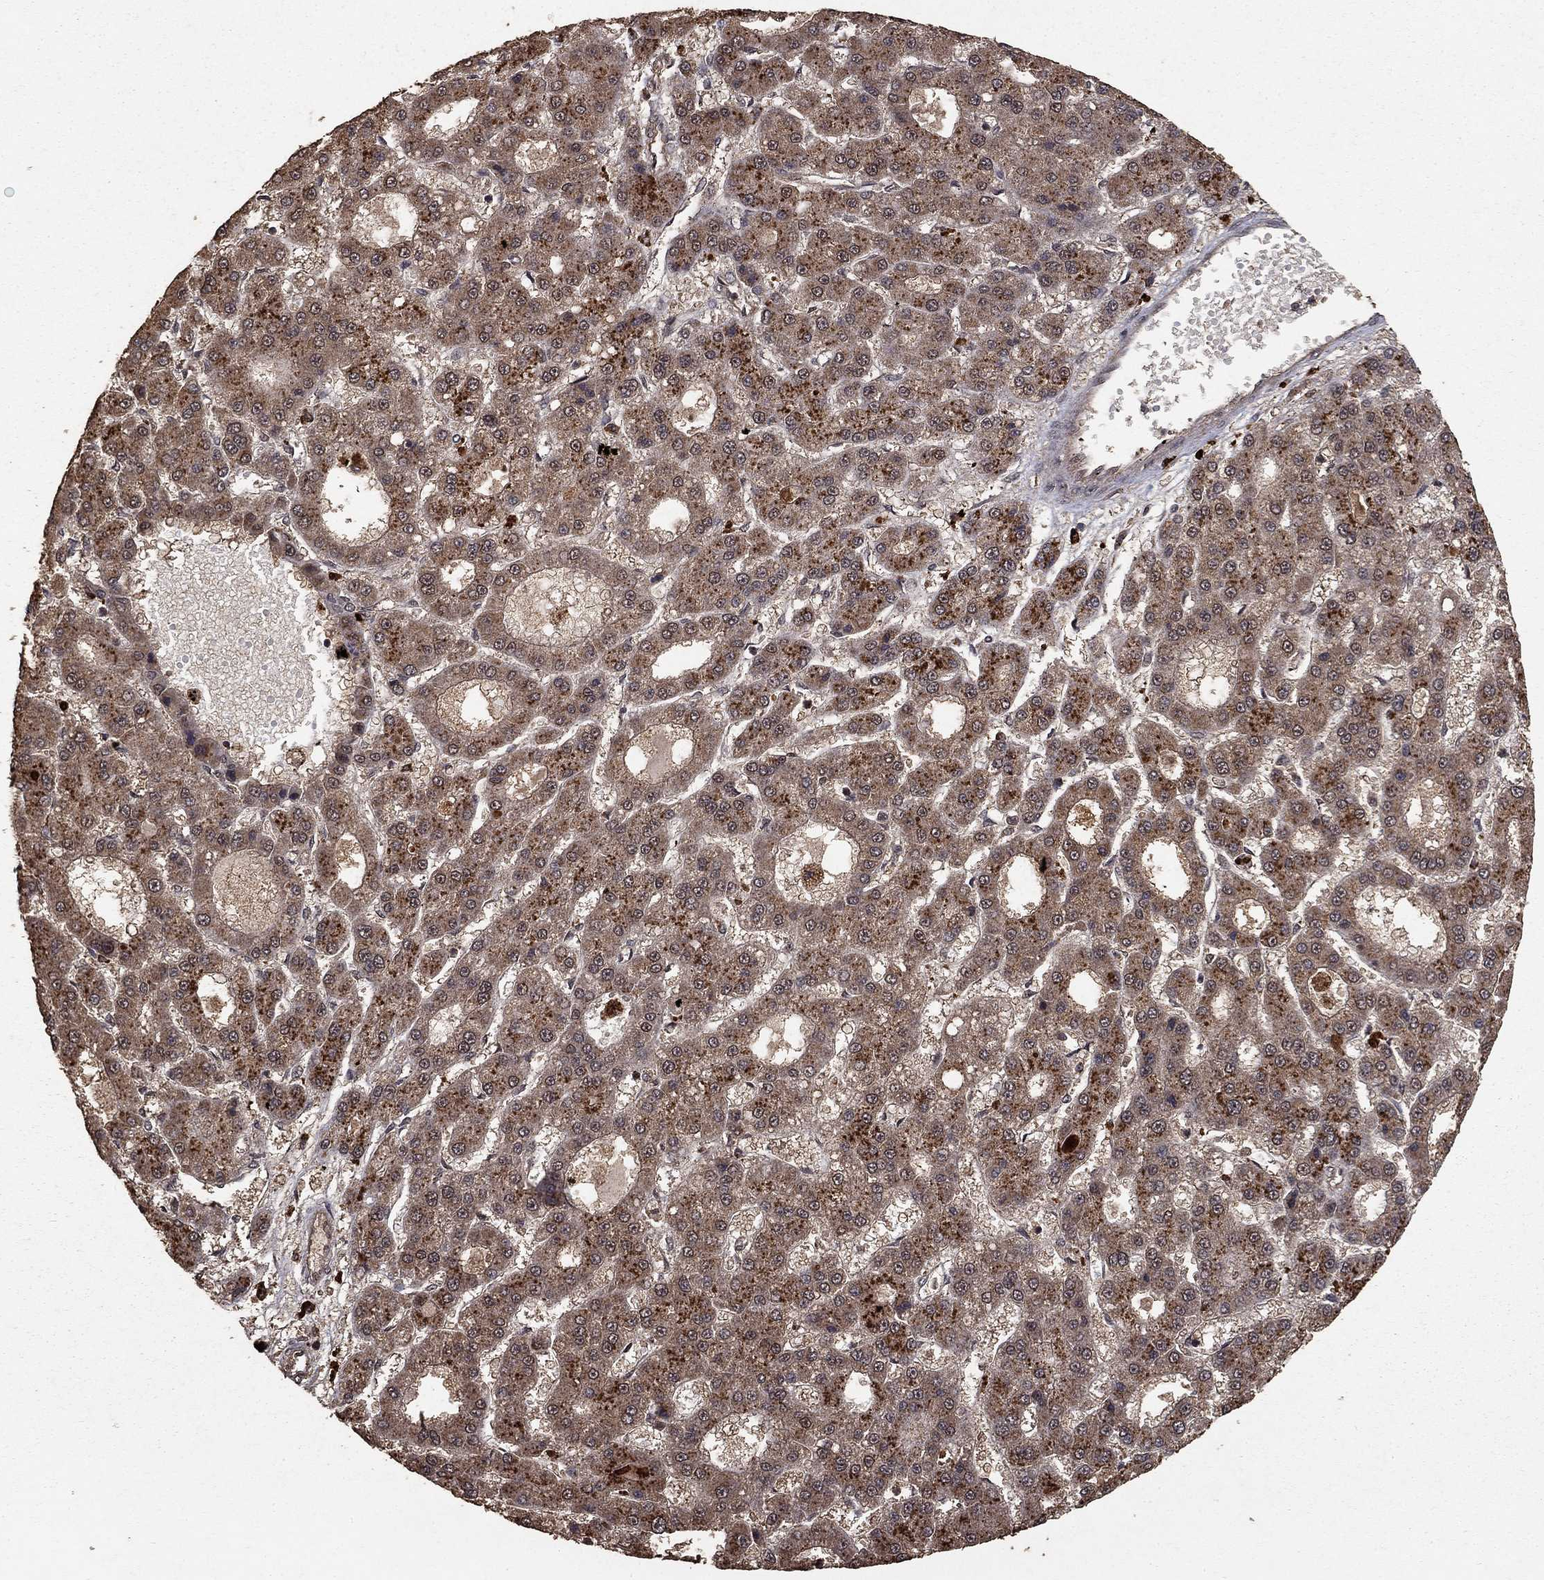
{"staining": {"intensity": "moderate", "quantity": ">75%", "location": "cytoplasmic/membranous"}, "tissue": "liver cancer", "cell_type": "Tumor cells", "image_type": "cancer", "snomed": [{"axis": "morphology", "description": "Carcinoma, Hepatocellular, NOS"}, {"axis": "topography", "description": "Liver"}], "caption": "High-magnification brightfield microscopy of liver hepatocellular carcinoma stained with DAB (brown) and counterstained with hematoxylin (blue). tumor cells exhibit moderate cytoplasmic/membranous expression is present in about>75% of cells.", "gene": "PRDM1", "patient": {"sex": "male", "age": 70}}